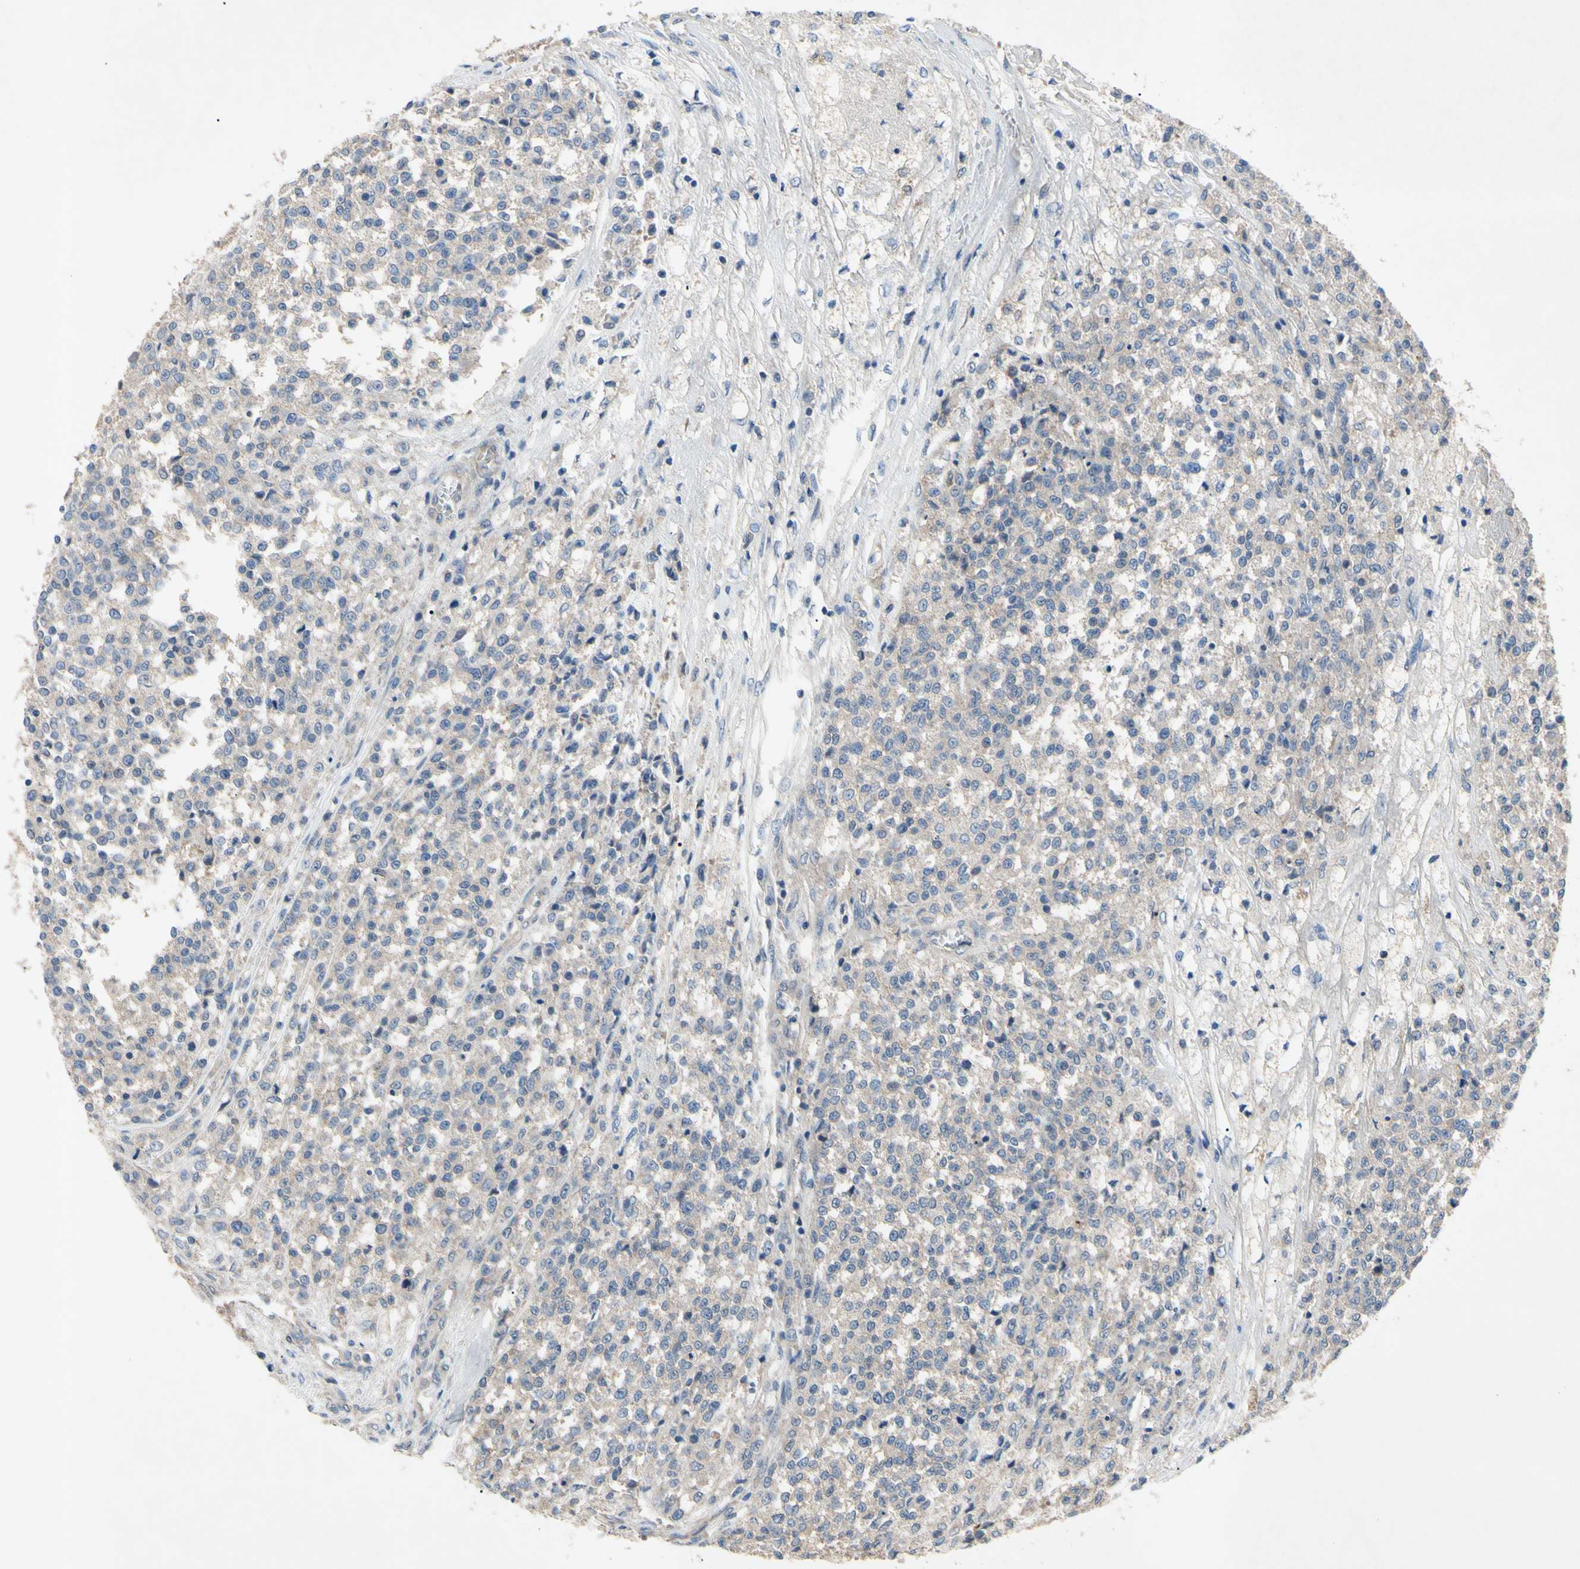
{"staining": {"intensity": "weak", "quantity": ">75%", "location": "cytoplasmic/membranous"}, "tissue": "testis cancer", "cell_type": "Tumor cells", "image_type": "cancer", "snomed": [{"axis": "morphology", "description": "Seminoma, NOS"}, {"axis": "topography", "description": "Testis"}], "caption": "The photomicrograph displays a brown stain indicating the presence of a protein in the cytoplasmic/membranous of tumor cells in testis seminoma.", "gene": "HILPDA", "patient": {"sex": "male", "age": 59}}